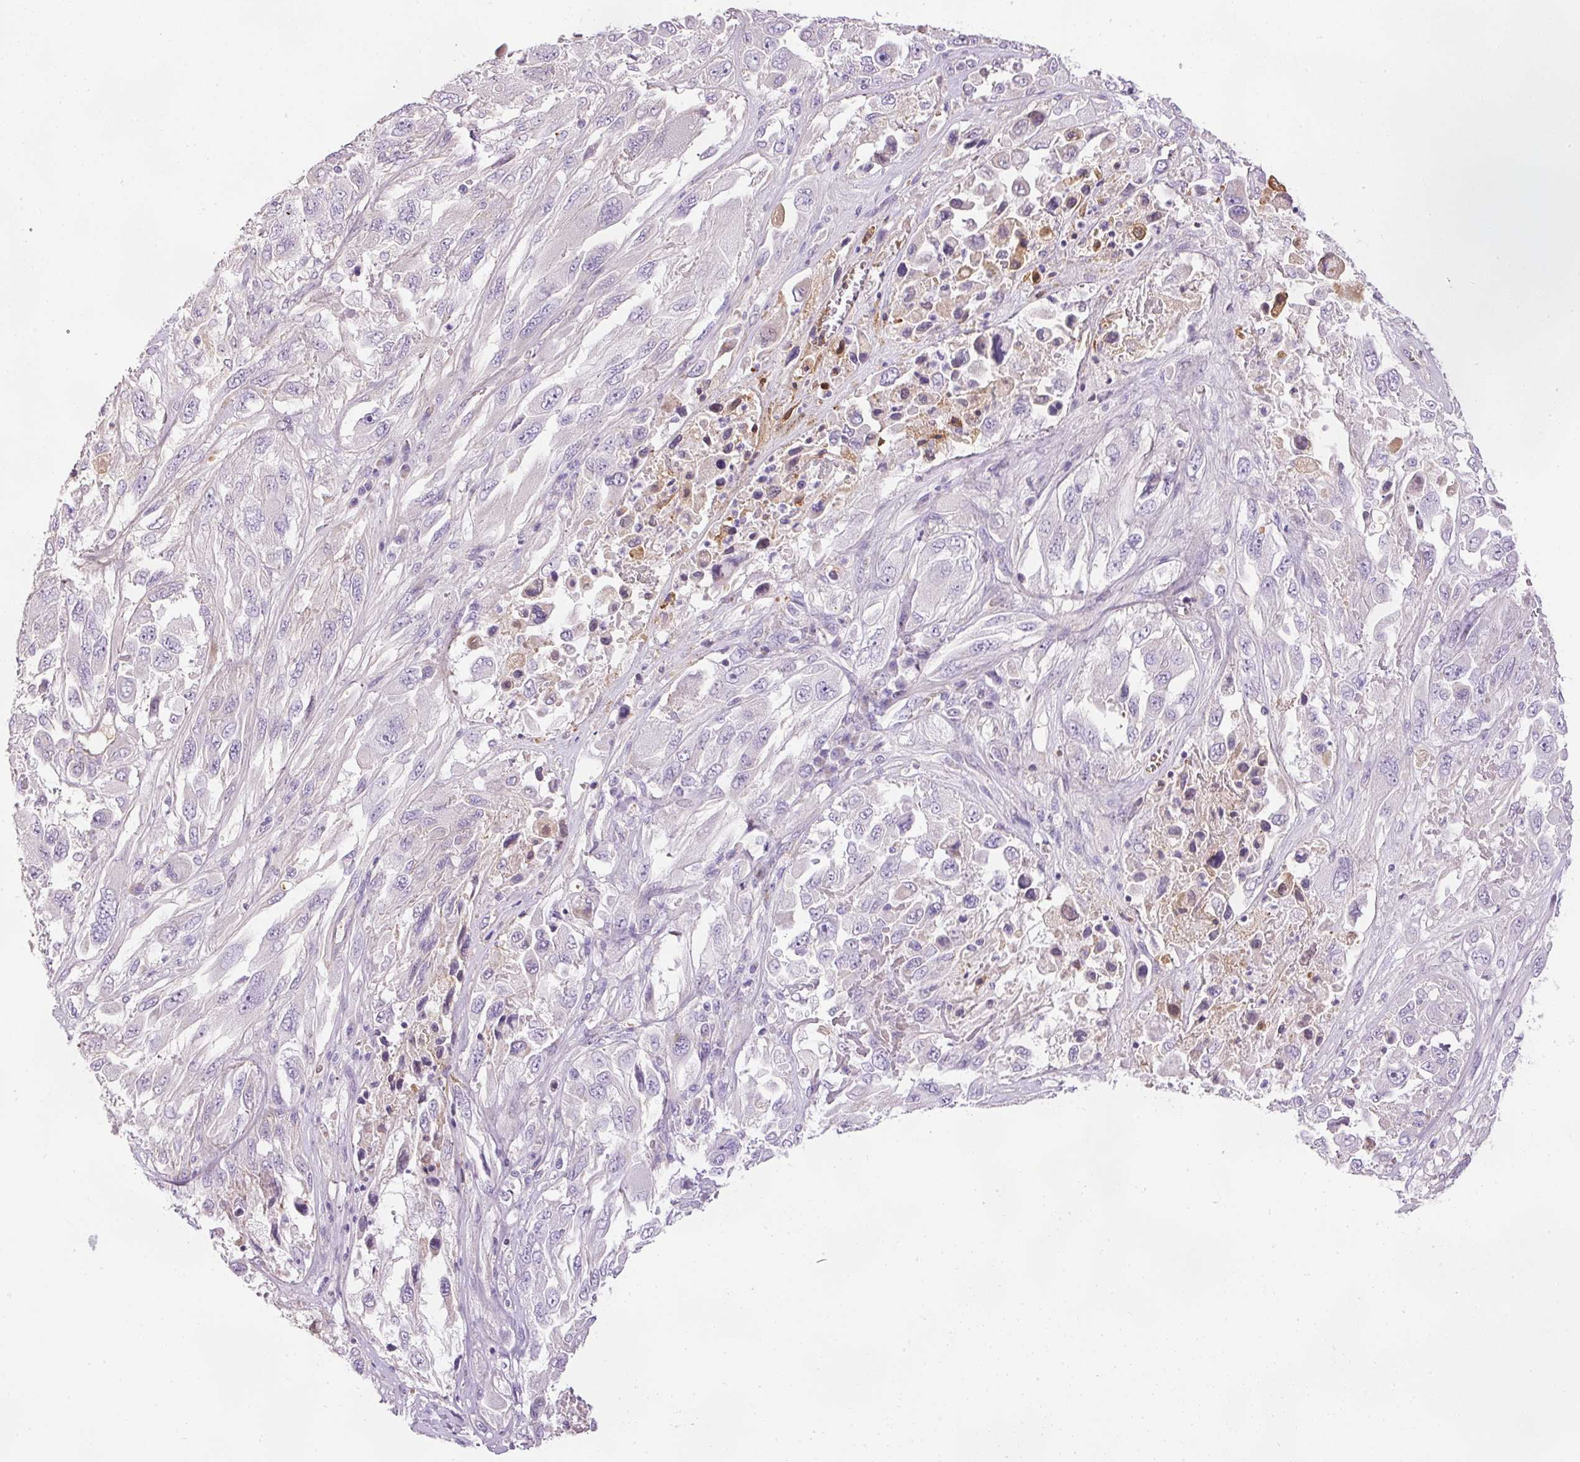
{"staining": {"intensity": "negative", "quantity": "none", "location": "none"}, "tissue": "melanoma", "cell_type": "Tumor cells", "image_type": "cancer", "snomed": [{"axis": "morphology", "description": "Malignant melanoma, NOS"}, {"axis": "topography", "description": "Skin"}], "caption": "Image shows no protein expression in tumor cells of melanoma tissue. Brightfield microscopy of immunohistochemistry stained with DAB (3,3'-diaminobenzidine) (brown) and hematoxylin (blue), captured at high magnification.", "gene": "KPNA5", "patient": {"sex": "female", "age": 91}}